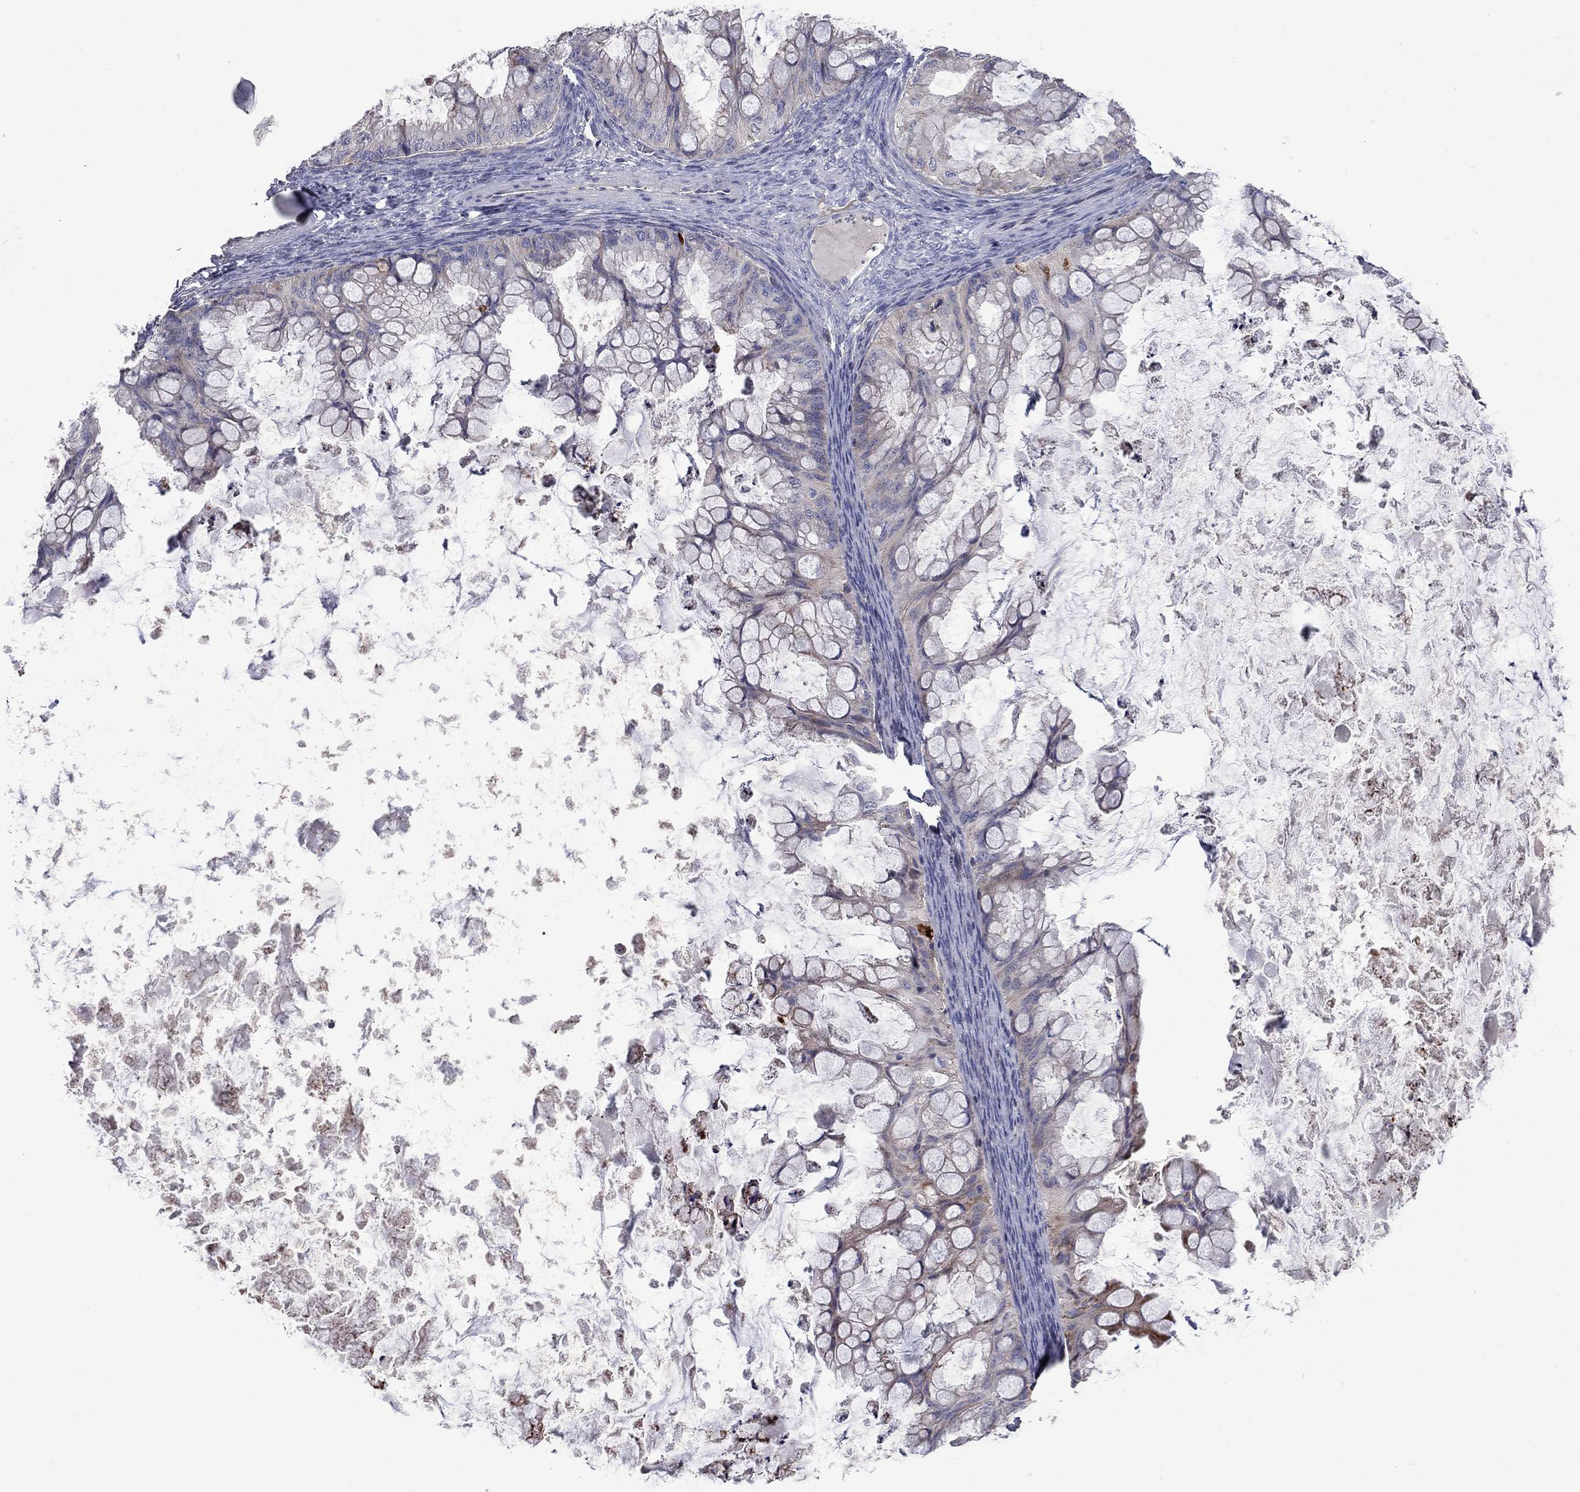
{"staining": {"intensity": "strong", "quantity": "<25%", "location": "cytoplasmic/membranous"}, "tissue": "ovarian cancer", "cell_type": "Tumor cells", "image_type": "cancer", "snomed": [{"axis": "morphology", "description": "Cystadenocarcinoma, mucinous, NOS"}, {"axis": "topography", "description": "Ovary"}], "caption": "Human ovarian cancer stained for a protein (brown) displays strong cytoplasmic/membranous positive positivity in approximately <25% of tumor cells.", "gene": "ERN2", "patient": {"sex": "female", "age": 35}}